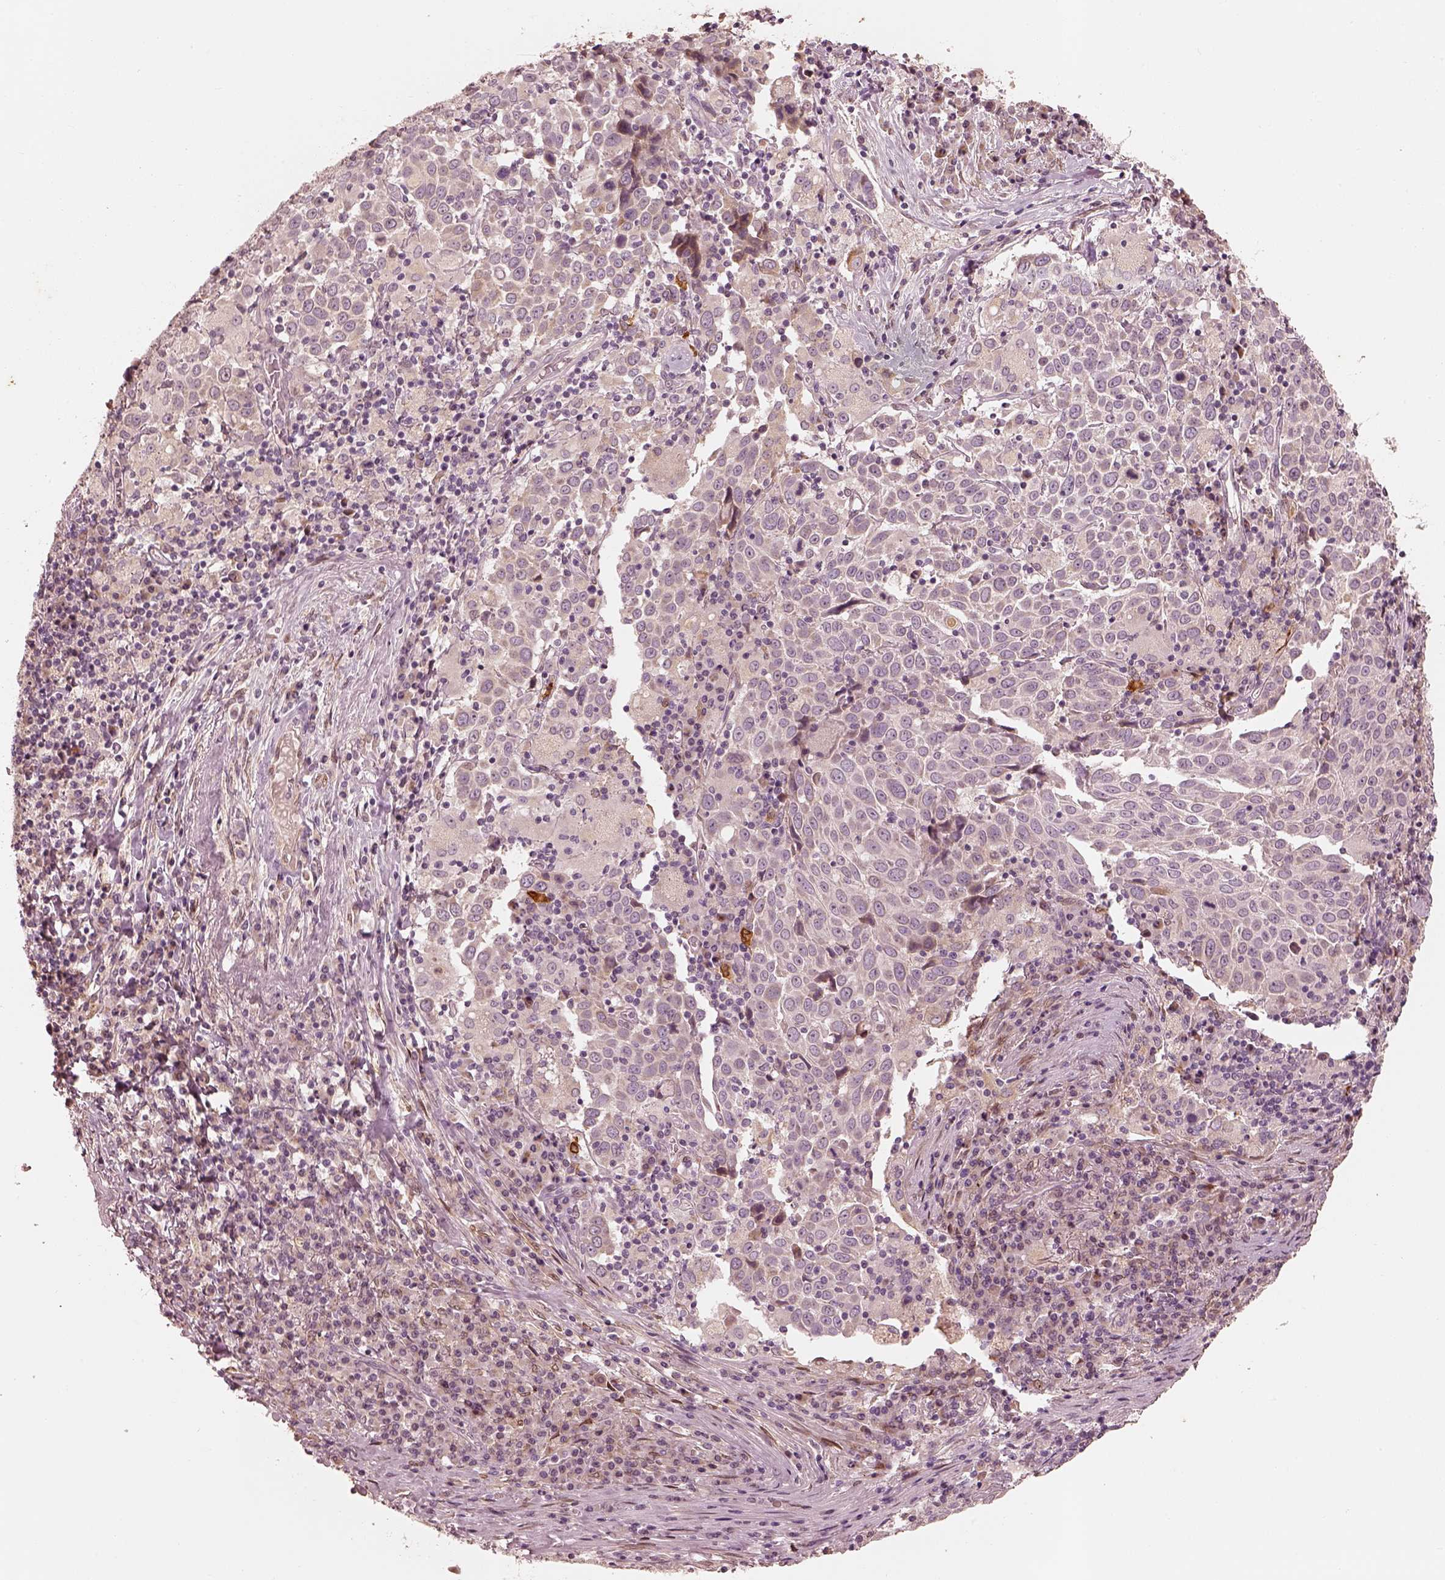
{"staining": {"intensity": "moderate", "quantity": "<25%", "location": "cytoplasmic/membranous"}, "tissue": "lung cancer", "cell_type": "Tumor cells", "image_type": "cancer", "snomed": [{"axis": "morphology", "description": "Squamous cell carcinoma, NOS"}, {"axis": "topography", "description": "Lung"}], "caption": "The image demonstrates a brown stain indicating the presence of a protein in the cytoplasmic/membranous of tumor cells in lung cancer.", "gene": "WLS", "patient": {"sex": "male", "age": 57}}